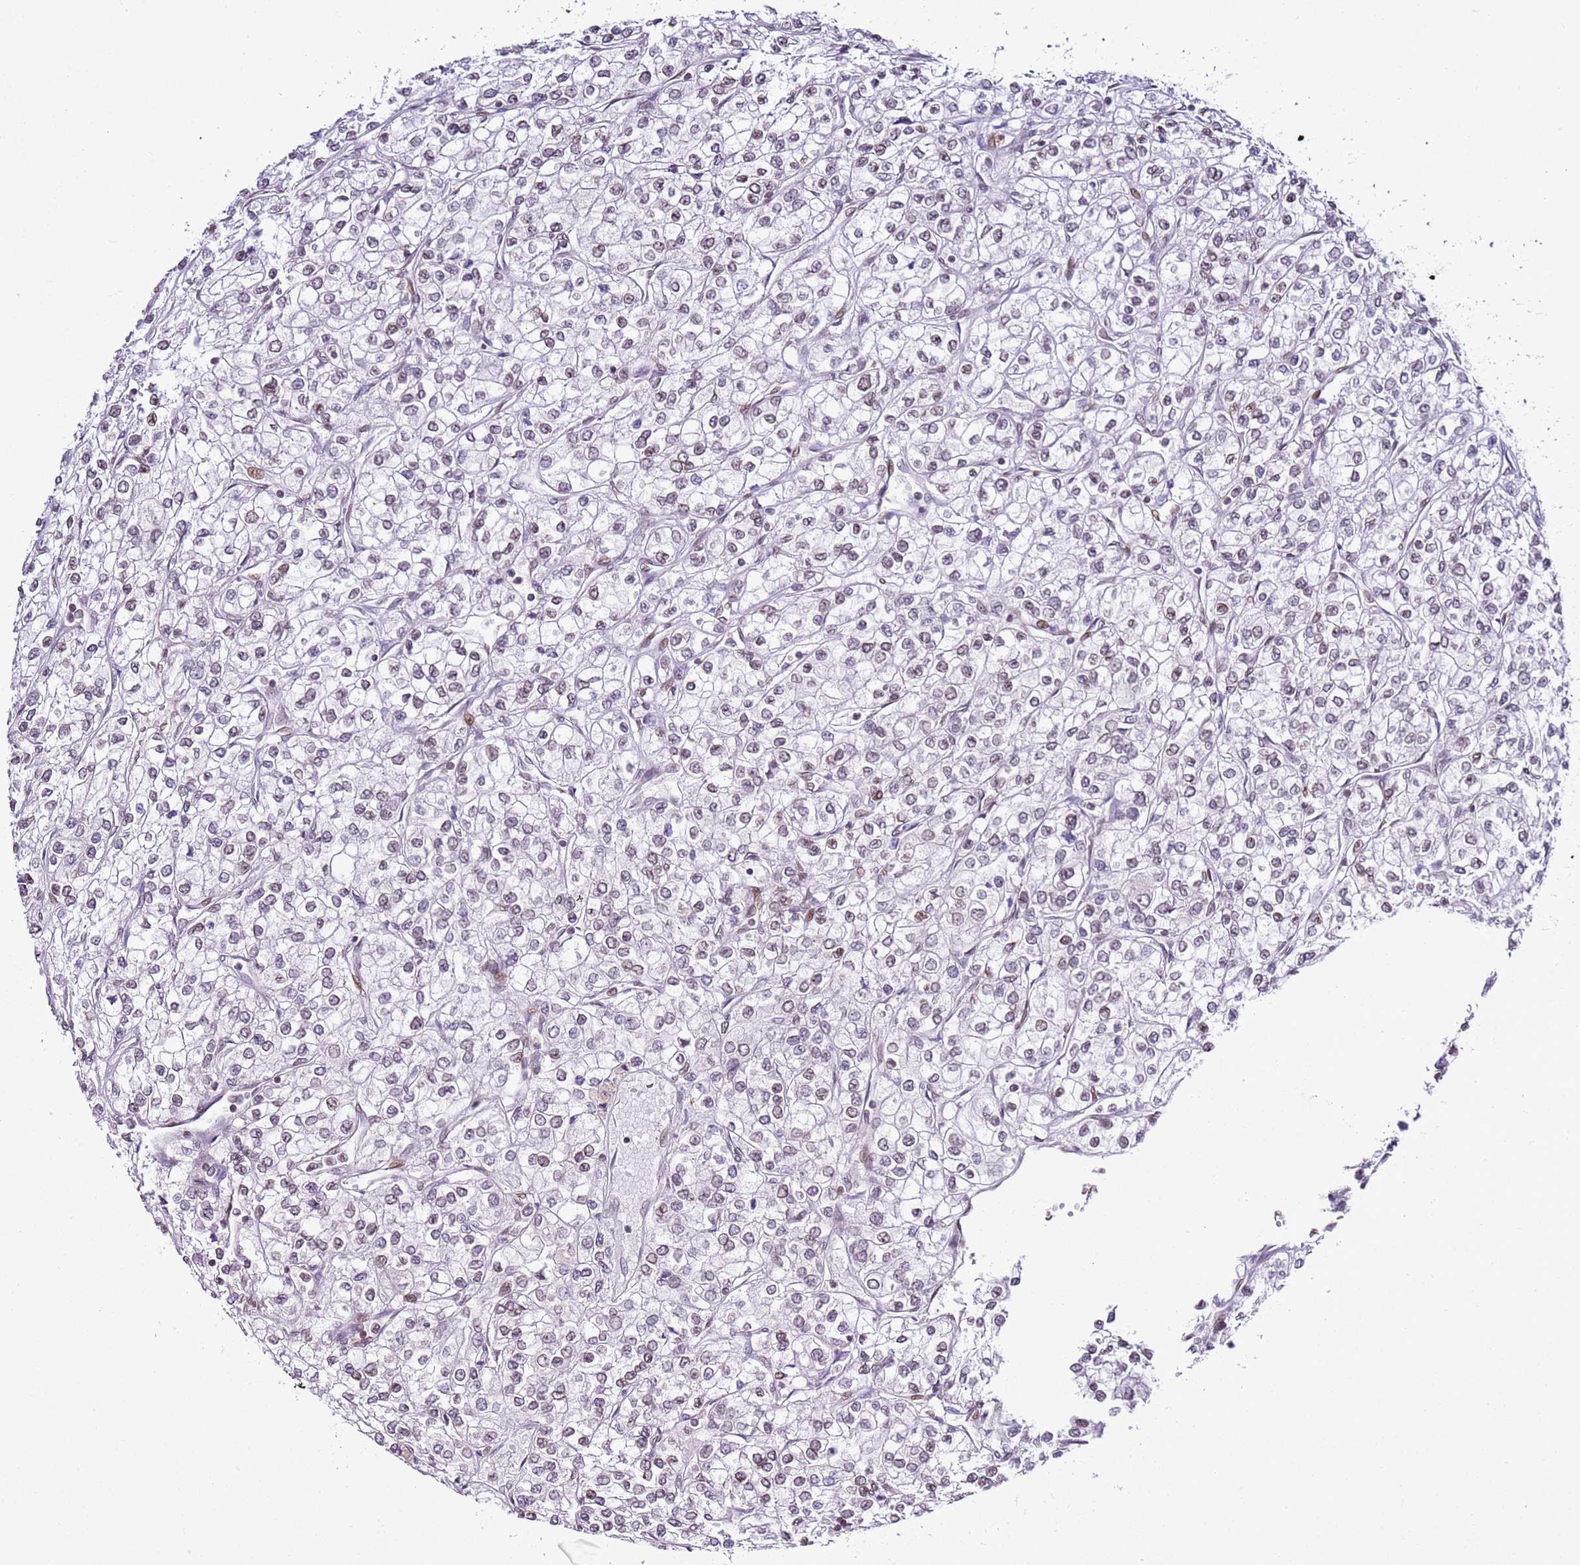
{"staining": {"intensity": "weak", "quantity": "<25%", "location": "nuclear"}, "tissue": "renal cancer", "cell_type": "Tumor cells", "image_type": "cancer", "snomed": [{"axis": "morphology", "description": "Adenocarcinoma, NOS"}, {"axis": "topography", "description": "Kidney"}], "caption": "High power microscopy histopathology image of an IHC image of renal cancer (adenocarcinoma), revealing no significant positivity in tumor cells.", "gene": "POU6F1", "patient": {"sex": "male", "age": 80}}